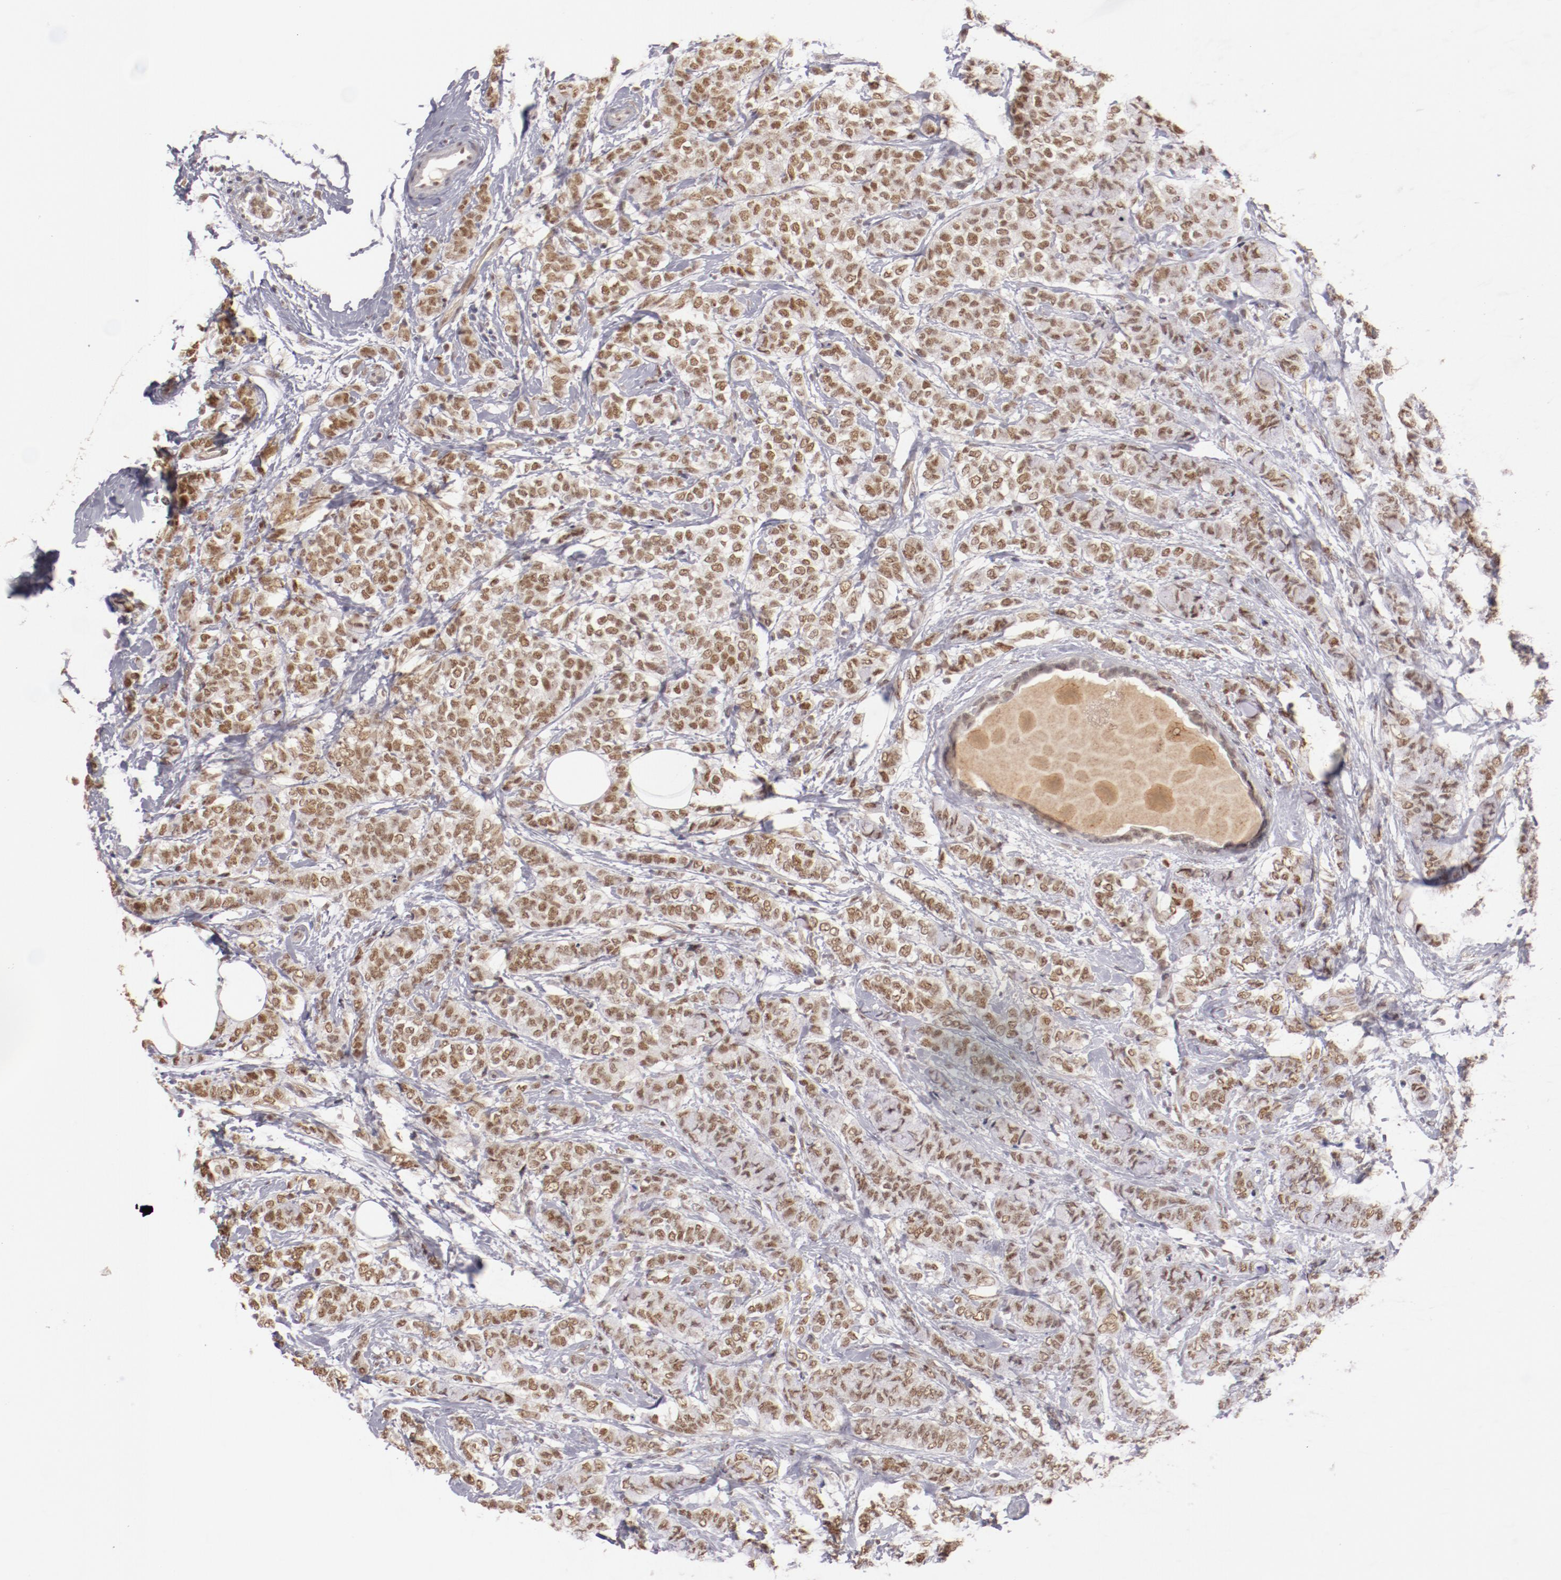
{"staining": {"intensity": "weak", "quantity": ">75%", "location": "nuclear"}, "tissue": "breast cancer", "cell_type": "Tumor cells", "image_type": "cancer", "snomed": [{"axis": "morphology", "description": "Lobular carcinoma"}, {"axis": "topography", "description": "Breast"}], "caption": "This is a photomicrograph of immunohistochemistry staining of breast cancer, which shows weak expression in the nuclear of tumor cells.", "gene": "NFE2", "patient": {"sex": "female", "age": 60}}